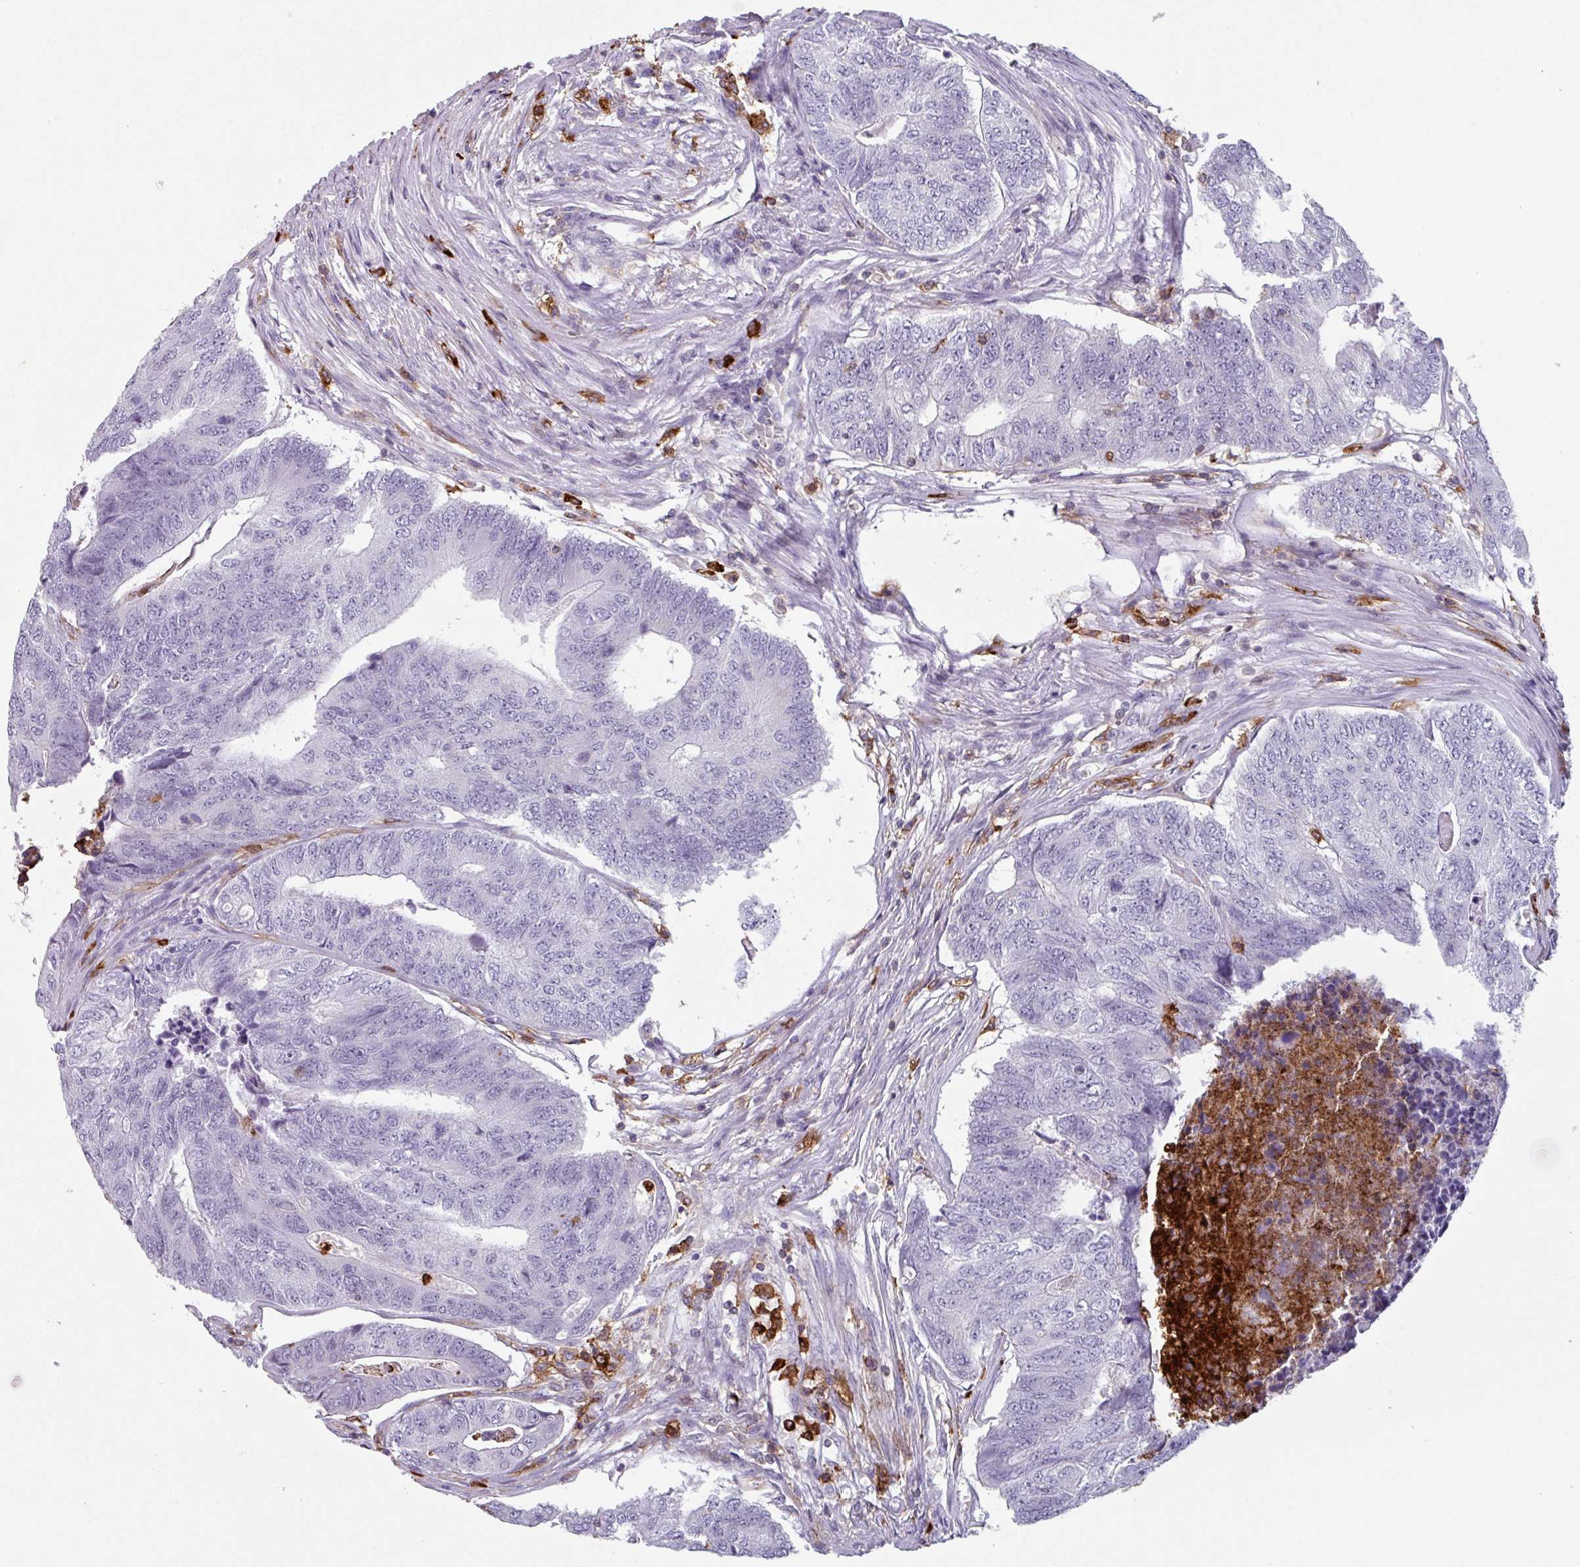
{"staining": {"intensity": "negative", "quantity": "none", "location": "none"}, "tissue": "colorectal cancer", "cell_type": "Tumor cells", "image_type": "cancer", "snomed": [{"axis": "morphology", "description": "Adenocarcinoma, NOS"}, {"axis": "topography", "description": "Colon"}], "caption": "The photomicrograph exhibits no staining of tumor cells in adenocarcinoma (colorectal).", "gene": "EXOSC5", "patient": {"sex": "female", "age": 67}}